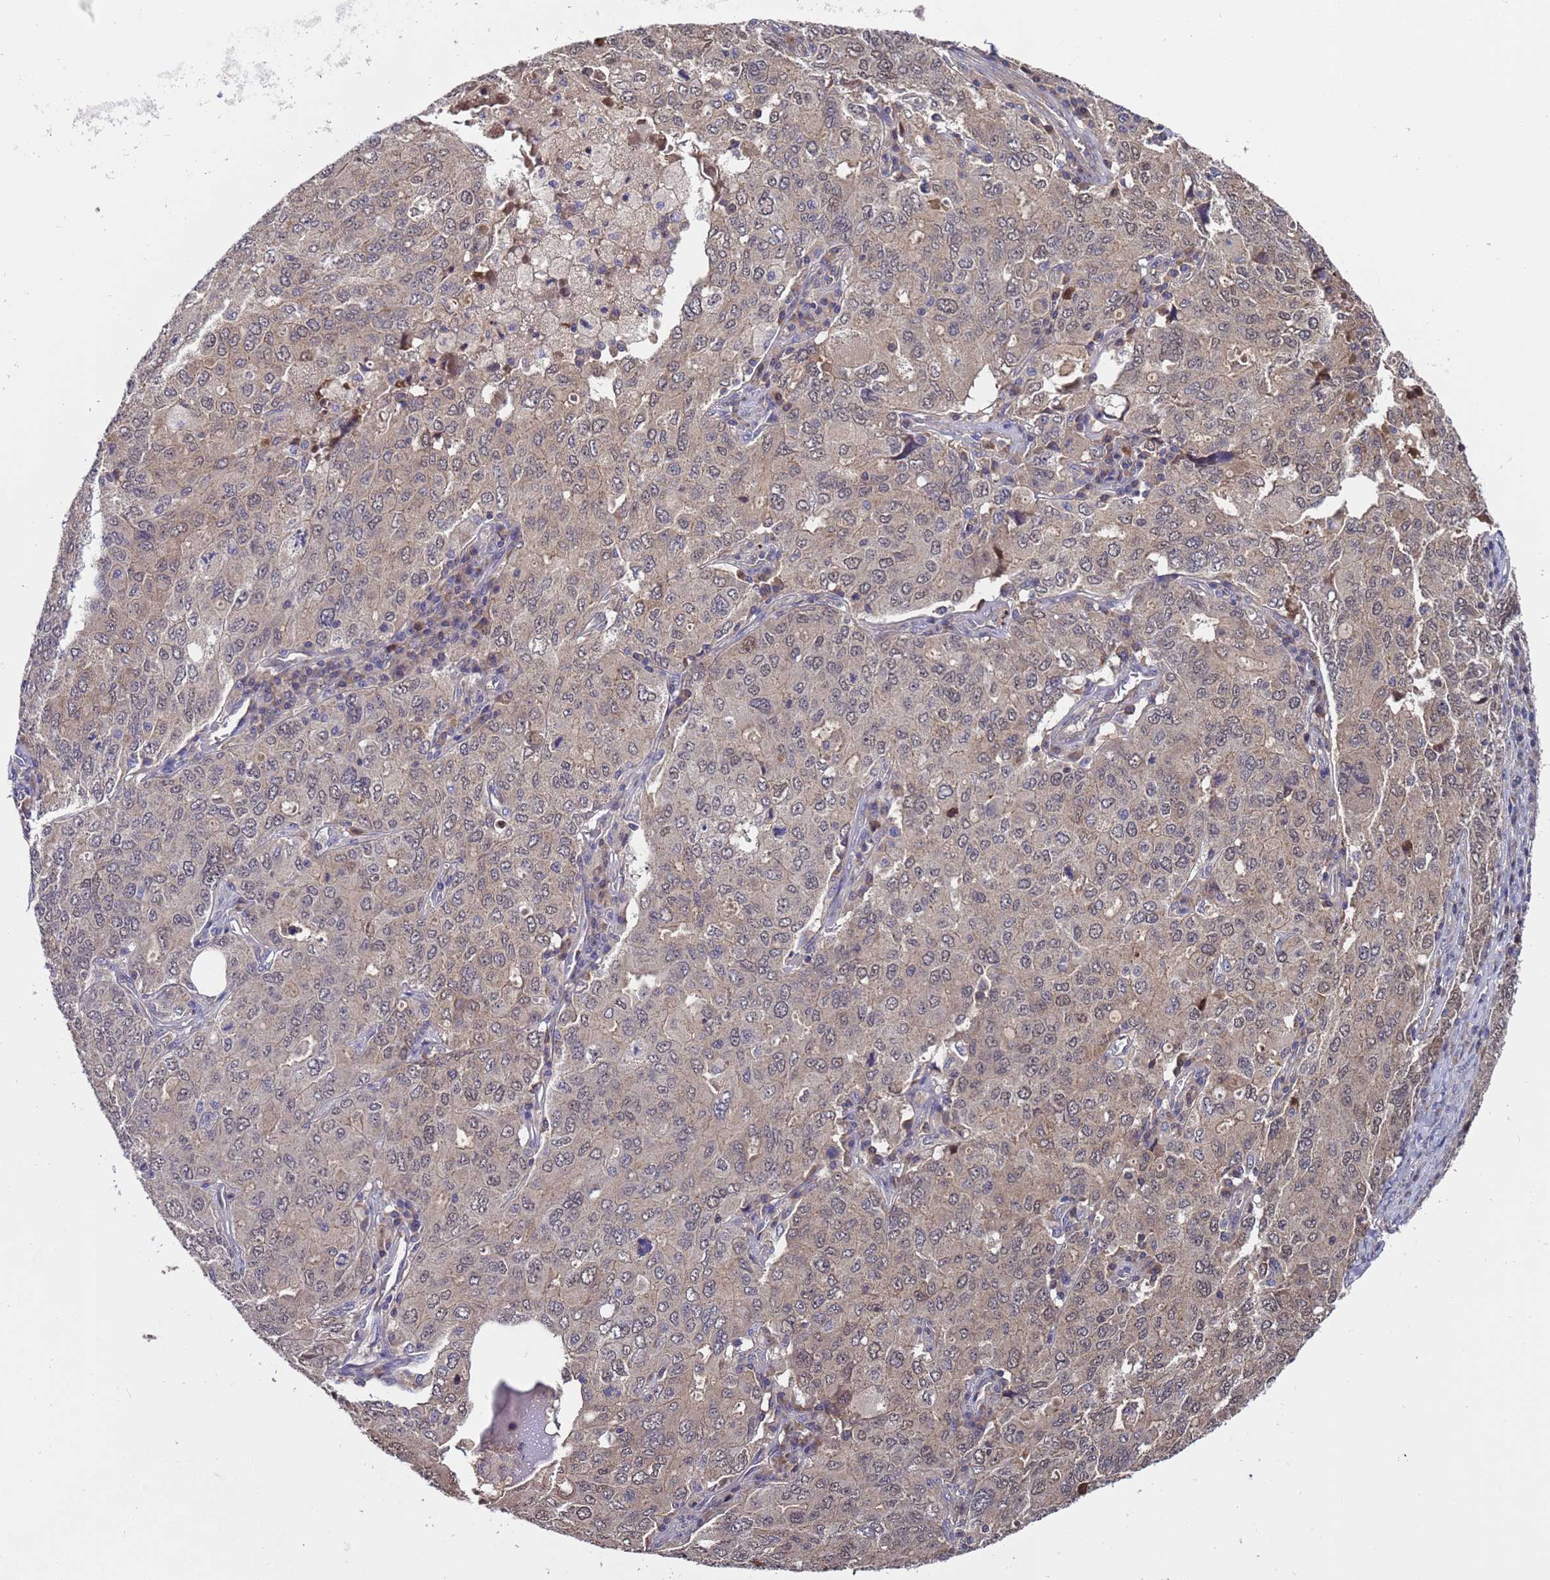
{"staining": {"intensity": "weak", "quantity": "25%-75%", "location": "cytoplasmic/membranous,nuclear"}, "tissue": "ovarian cancer", "cell_type": "Tumor cells", "image_type": "cancer", "snomed": [{"axis": "morphology", "description": "Carcinoma, endometroid"}, {"axis": "topography", "description": "Ovary"}], "caption": "Brown immunohistochemical staining in human ovarian endometroid carcinoma reveals weak cytoplasmic/membranous and nuclear staining in approximately 25%-75% of tumor cells.", "gene": "GSTCD", "patient": {"sex": "female", "age": 62}}